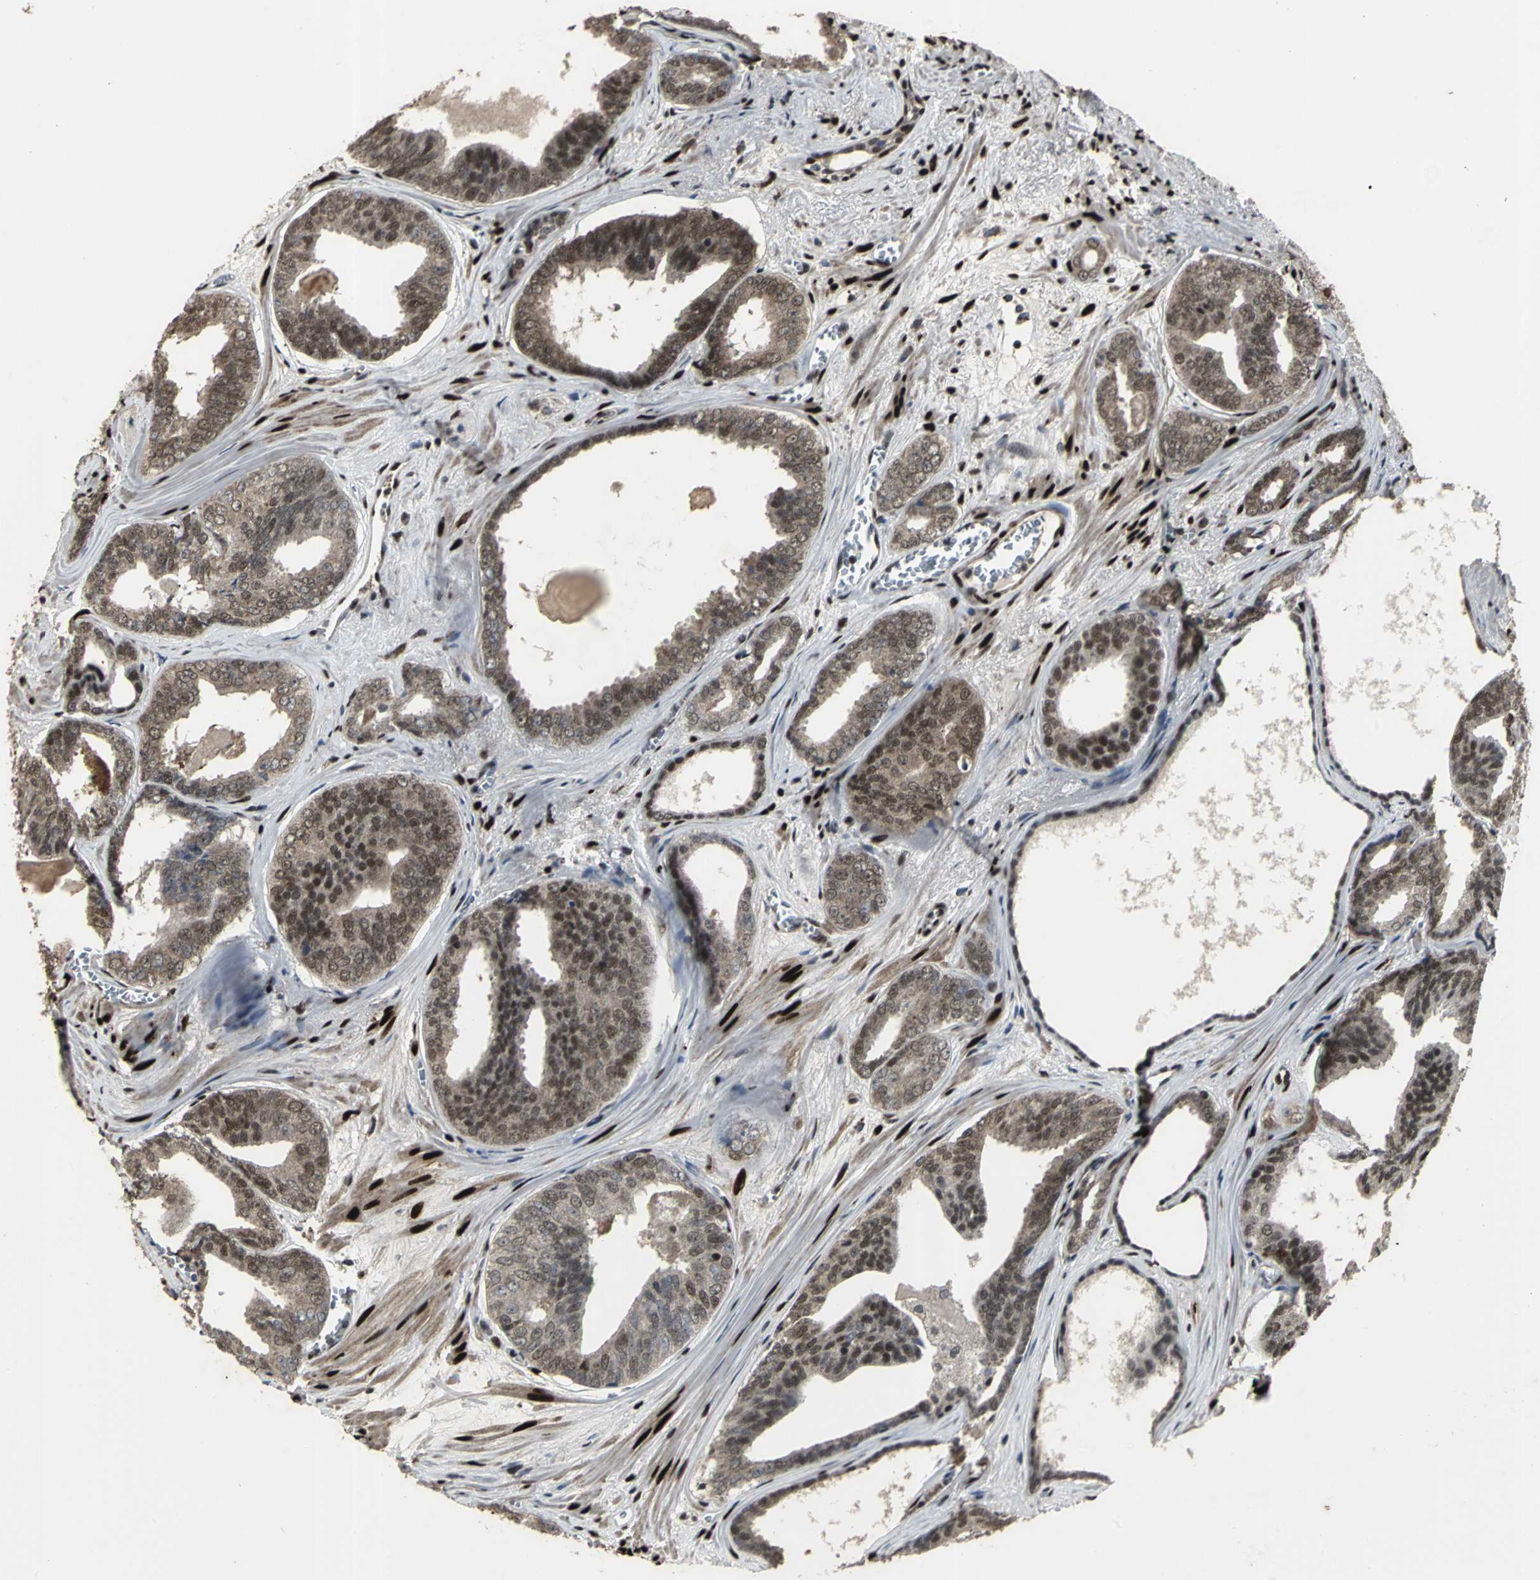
{"staining": {"intensity": "moderate", "quantity": ">75%", "location": "cytoplasmic/membranous,nuclear"}, "tissue": "prostate cancer", "cell_type": "Tumor cells", "image_type": "cancer", "snomed": [{"axis": "morphology", "description": "Adenocarcinoma, Medium grade"}, {"axis": "topography", "description": "Prostate"}], "caption": "Immunohistochemical staining of medium-grade adenocarcinoma (prostate) demonstrates medium levels of moderate cytoplasmic/membranous and nuclear protein expression in approximately >75% of tumor cells.", "gene": "SRF", "patient": {"sex": "male", "age": 79}}